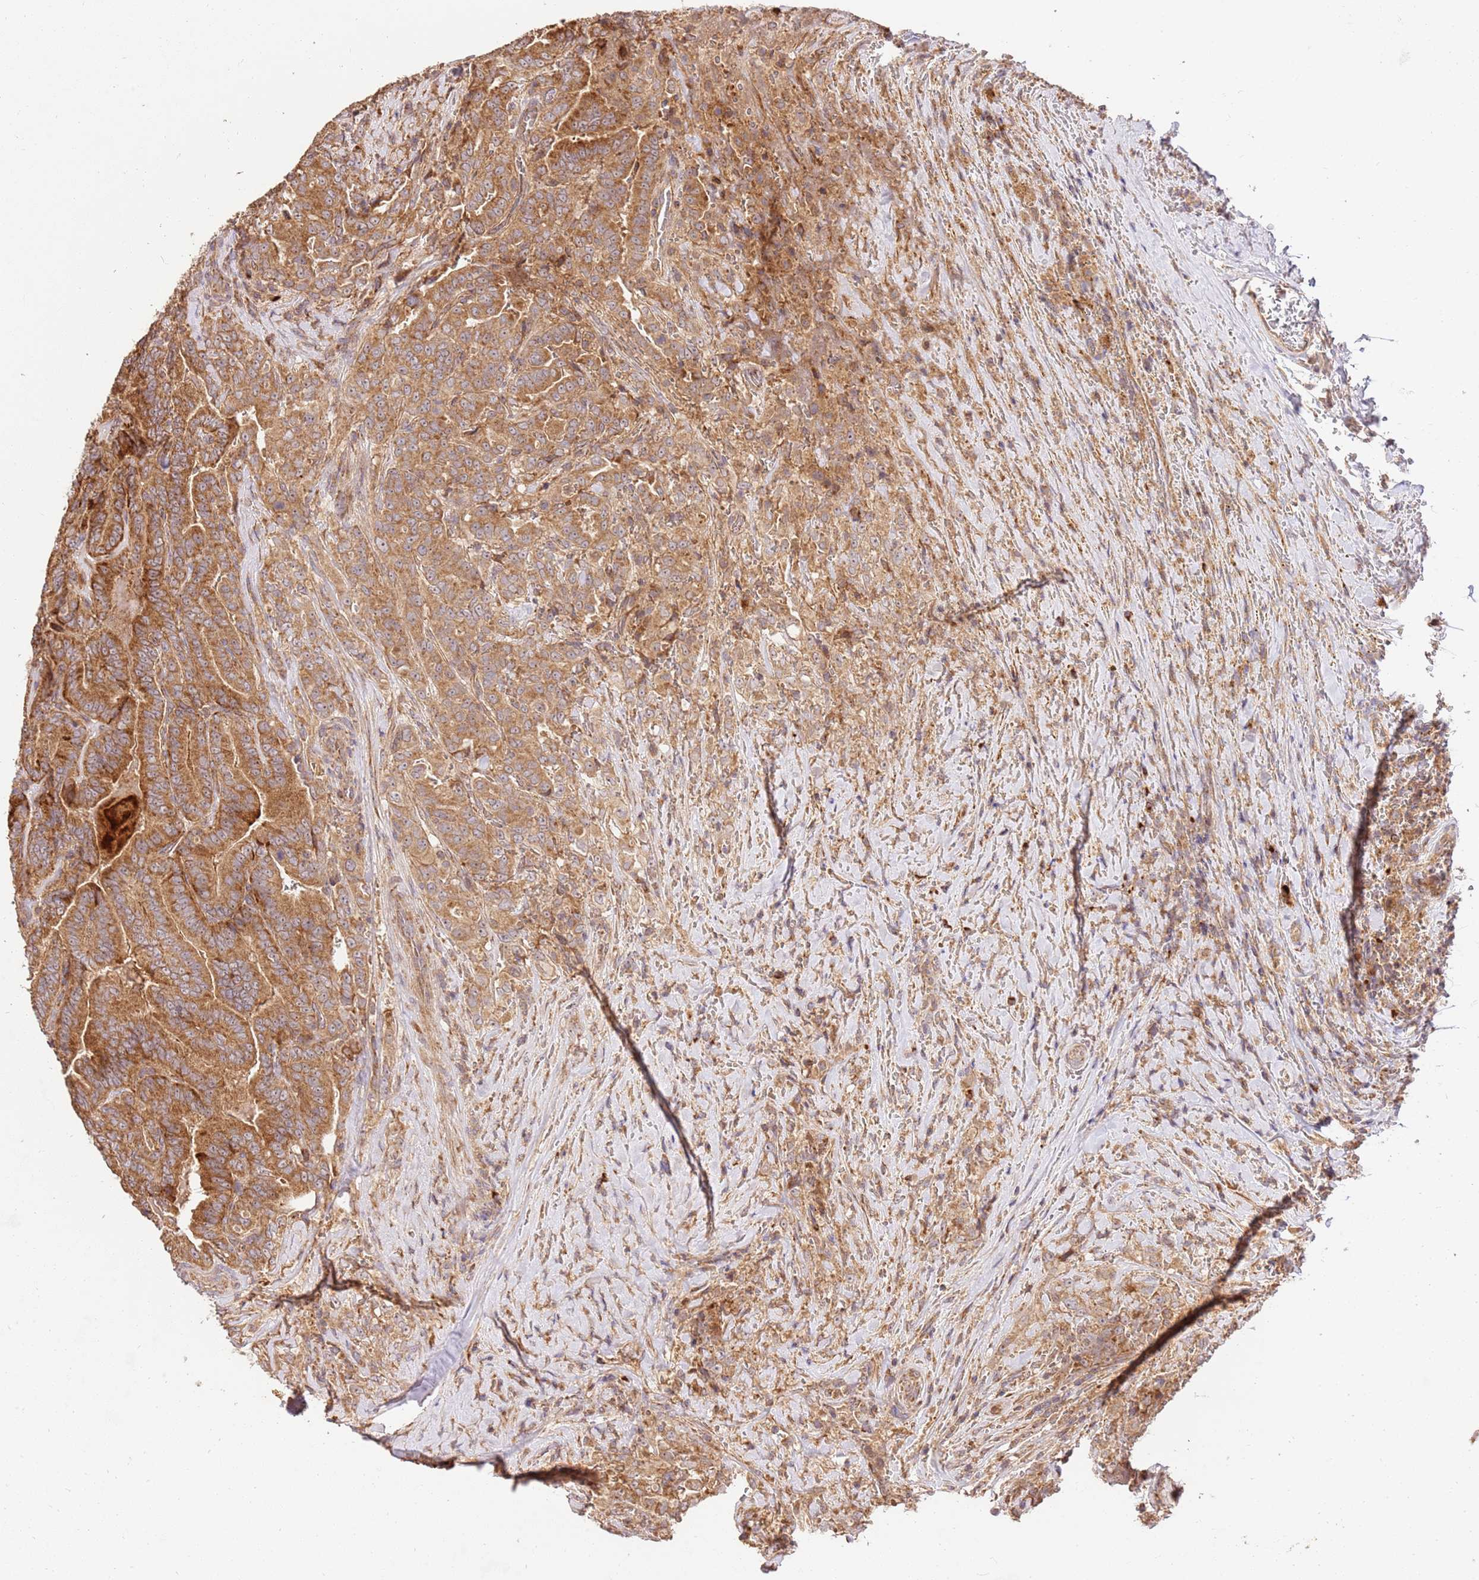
{"staining": {"intensity": "strong", "quantity": ">75%", "location": "cytoplasmic/membranous"}, "tissue": "thyroid cancer", "cell_type": "Tumor cells", "image_type": "cancer", "snomed": [{"axis": "morphology", "description": "Papillary adenocarcinoma, NOS"}, {"axis": "topography", "description": "Thyroid gland"}], "caption": "Immunohistochemistry photomicrograph of human thyroid papillary adenocarcinoma stained for a protein (brown), which displays high levels of strong cytoplasmic/membranous staining in about >75% of tumor cells.", "gene": "SPATA2L", "patient": {"sex": "male", "age": 61}}